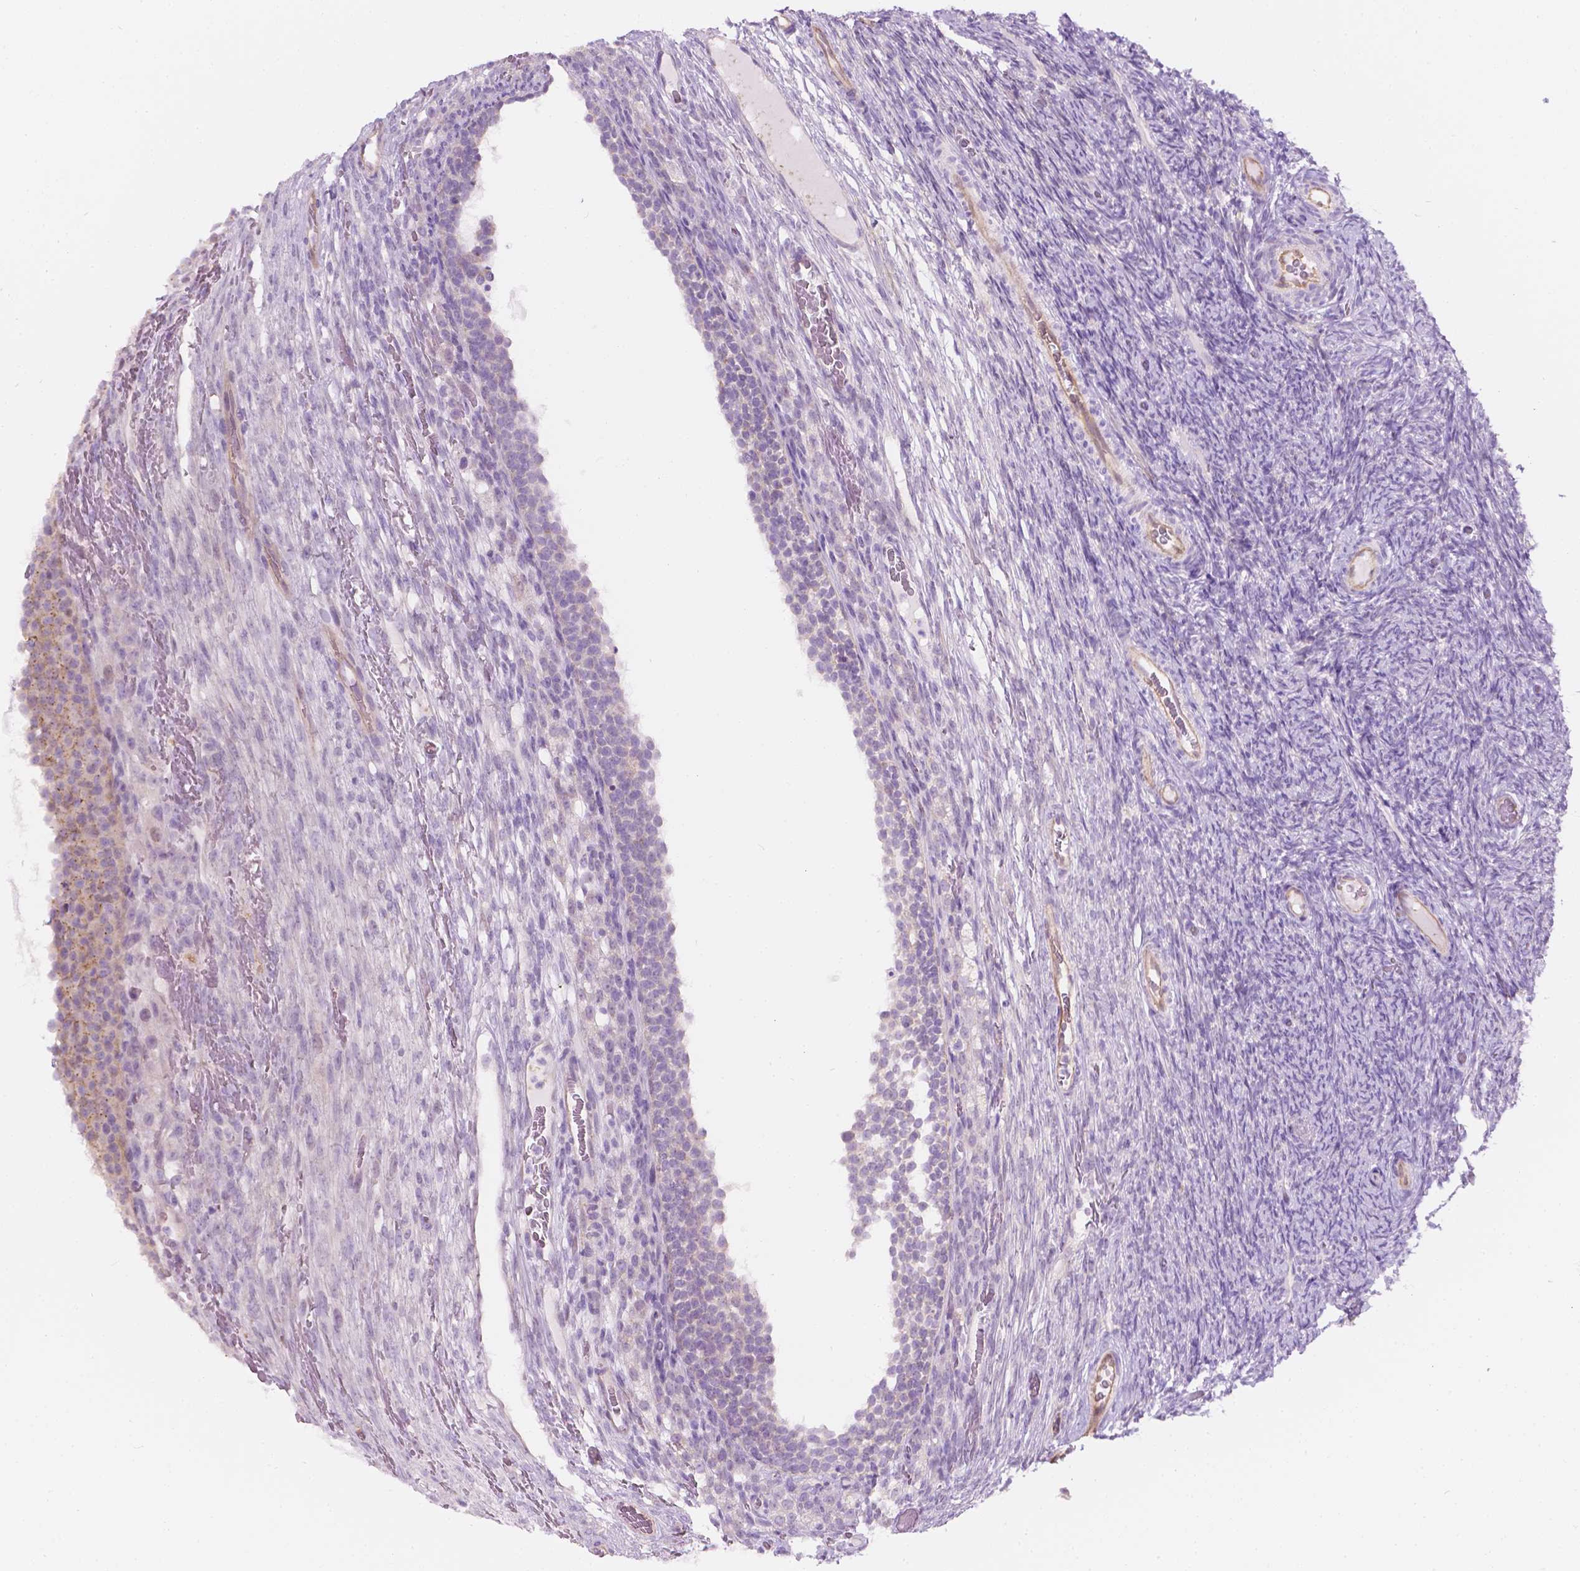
{"staining": {"intensity": "negative", "quantity": "none", "location": "none"}, "tissue": "ovary", "cell_type": "Ovarian stroma cells", "image_type": "normal", "snomed": [{"axis": "morphology", "description": "Normal tissue, NOS"}, {"axis": "topography", "description": "Ovary"}], "caption": "Immunohistochemistry (IHC) photomicrograph of unremarkable ovary: human ovary stained with DAB (3,3'-diaminobenzidine) reveals no significant protein positivity in ovarian stroma cells.", "gene": "NOS1AP", "patient": {"sex": "female", "age": 34}}